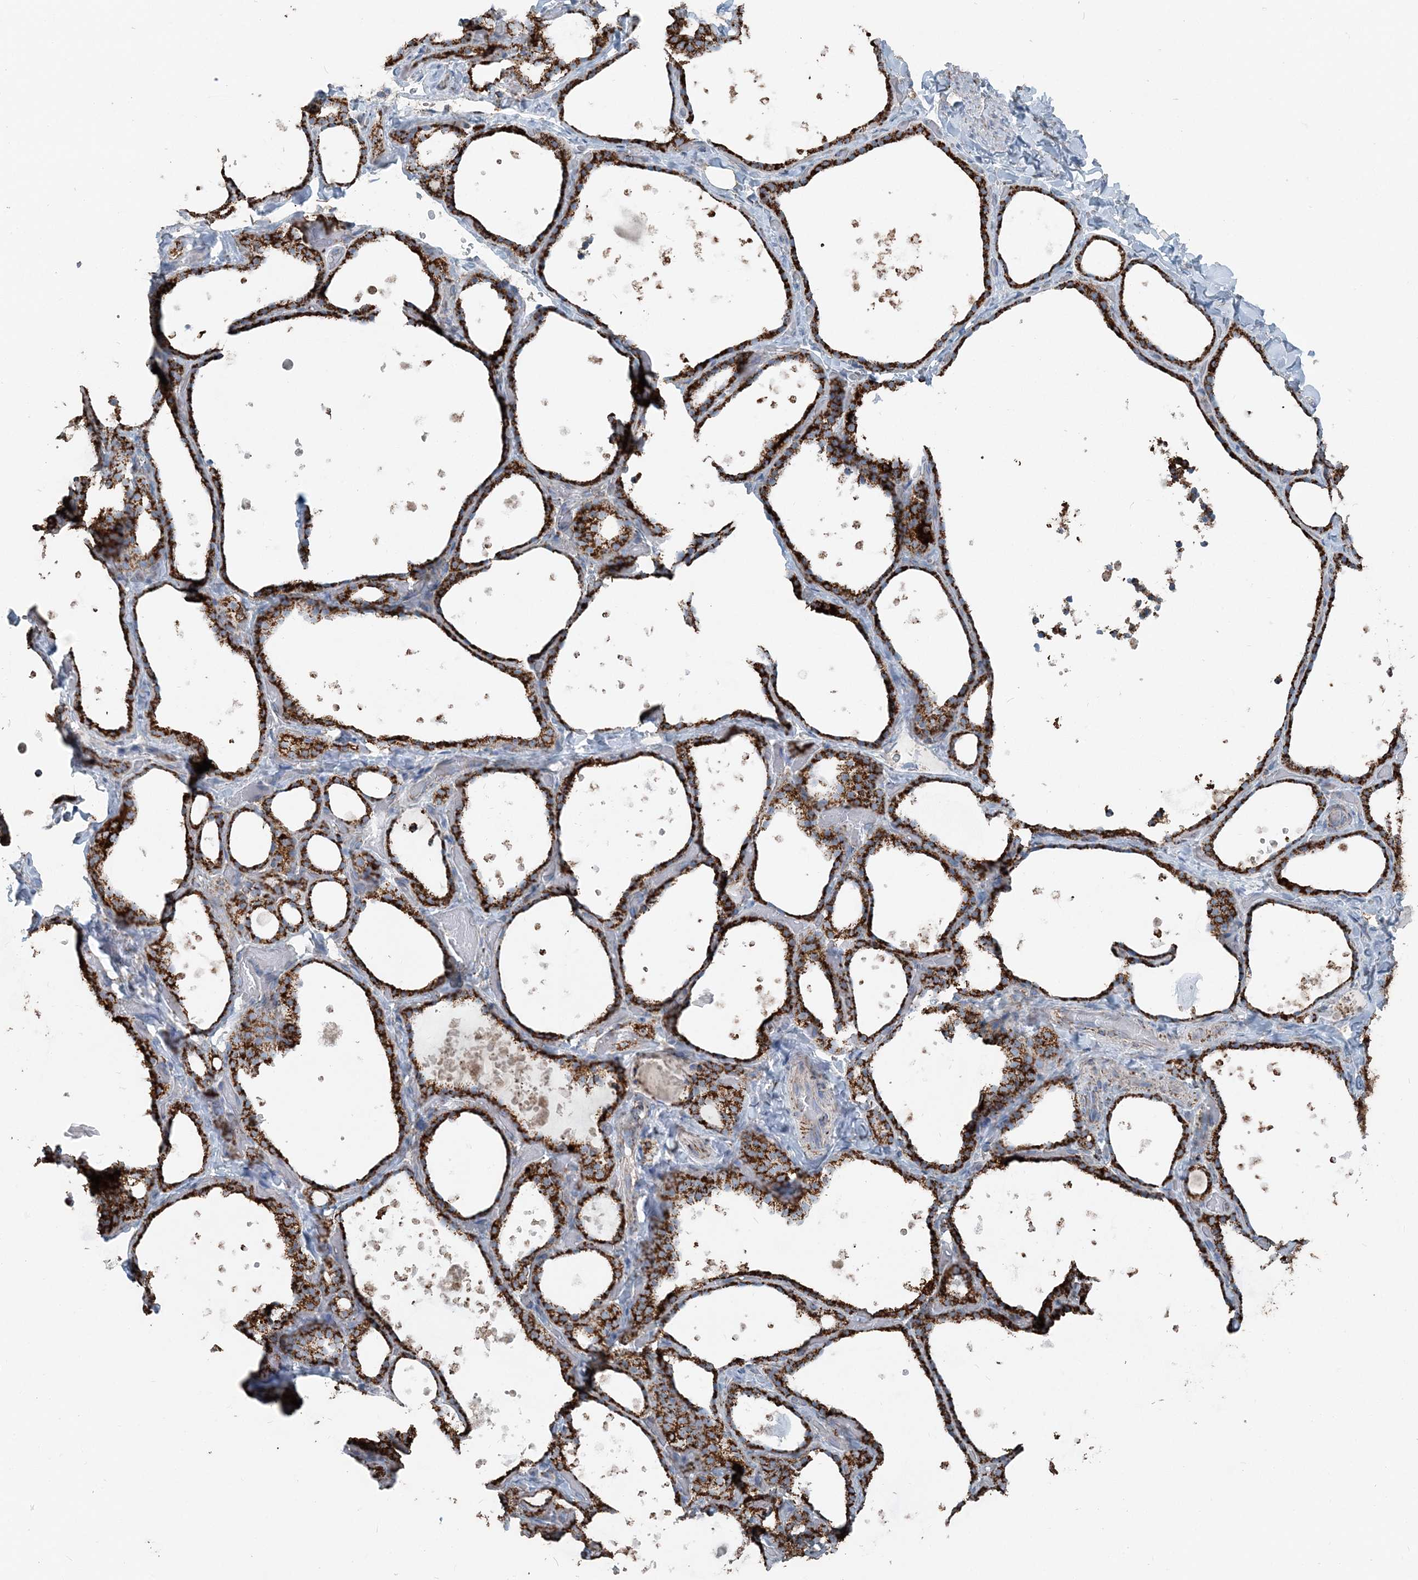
{"staining": {"intensity": "strong", "quantity": ">75%", "location": "cytoplasmic/membranous"}, "tissue": "thyroid gland", "cell_type": "Glandular cells", "image_type": "normal", "snomed": [{"axis": "morphology", "description": "Normal tissue, NOS"}, {"axis": "topography", "description": "Thyroid gland"}], "caption": "Glandular cells reveal high levels of strong cytoplasmic/membranous positivity in approximately >75% of cells in benign thyroid gland.", "gene": "SUCLG1", "patient": {"sex": "female", "age": 44}}